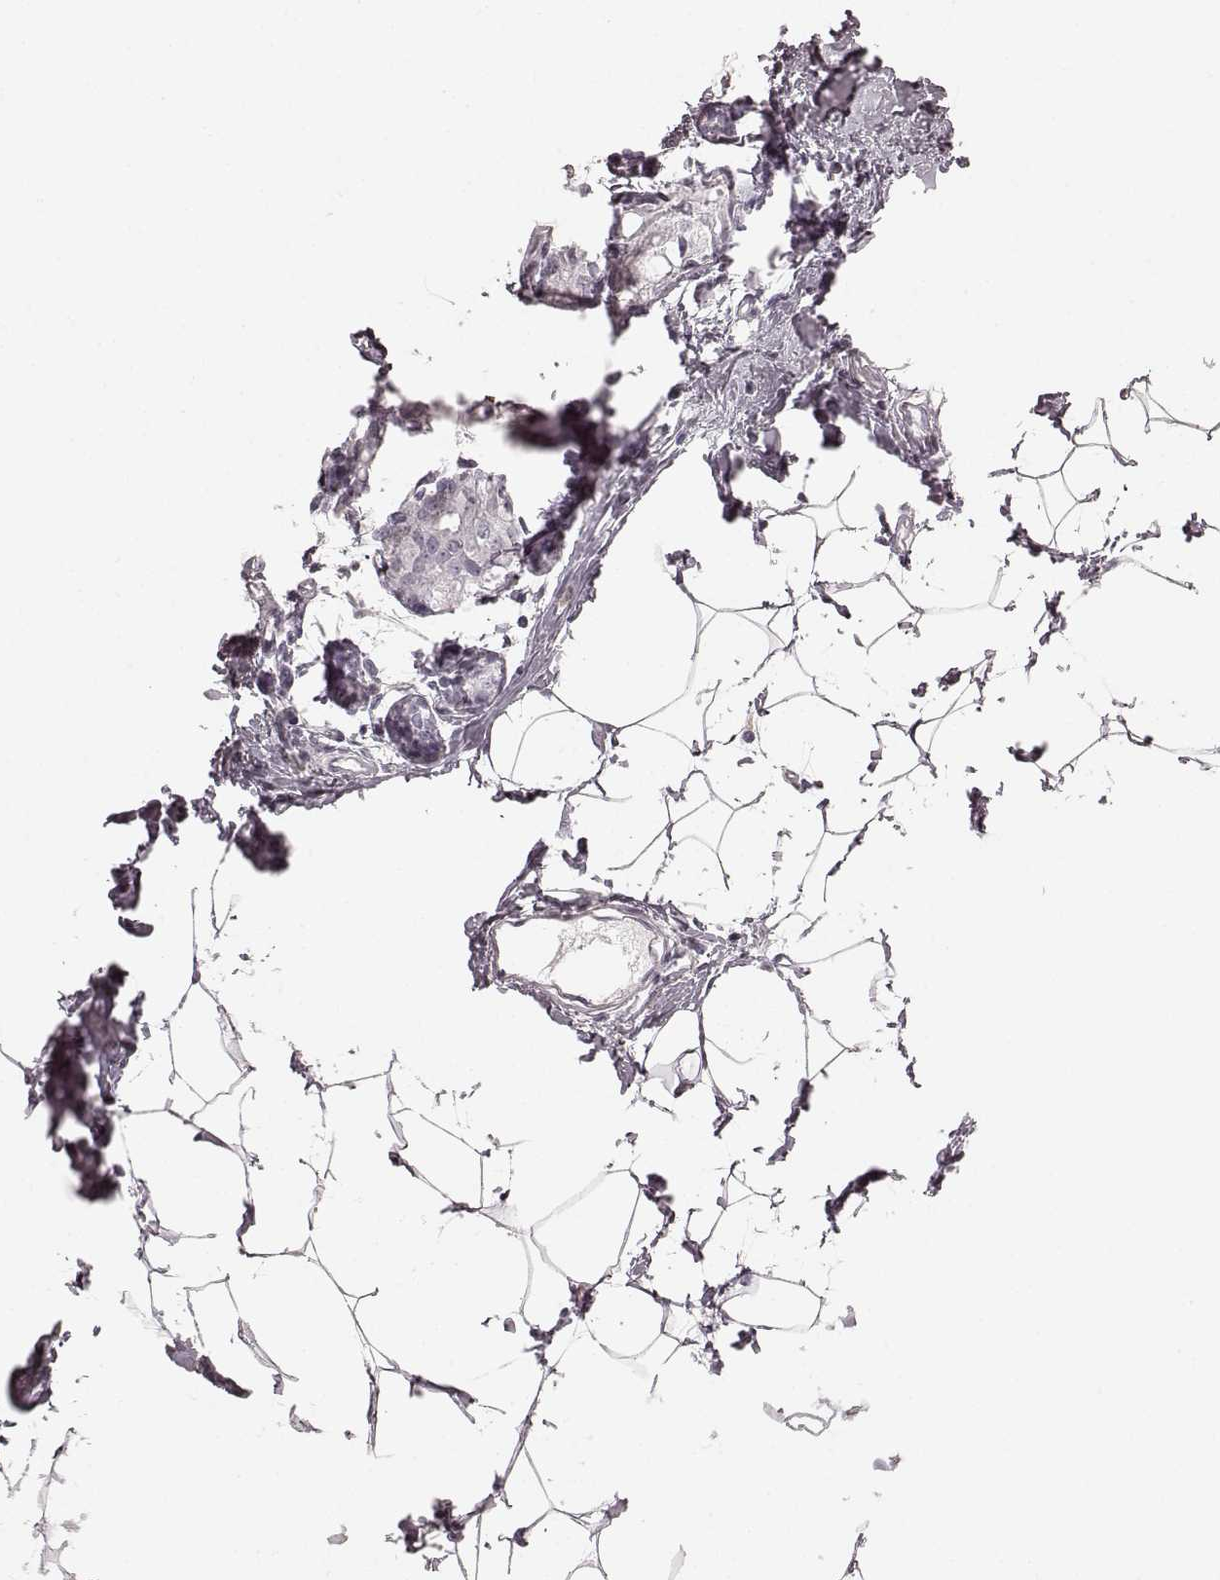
{"staining": {"intensity": "negative", "quantity": "none", "location": "none"}, "tissue": "breast cancer", "cell_type": "Tumor cells", "image_type": "cancer", "snomed": [{"axis": "morphology", "description": "Duct carcinoma"}, {"axis": "topography", "description": "Breast"}], "caption": "This is a histopathology image of immunohistochemistry staining of breast cancer, which shows no positivity in tumor cells.", "gene": "TMPRSS15", "patient": {"sex": "female", "age": 40}}